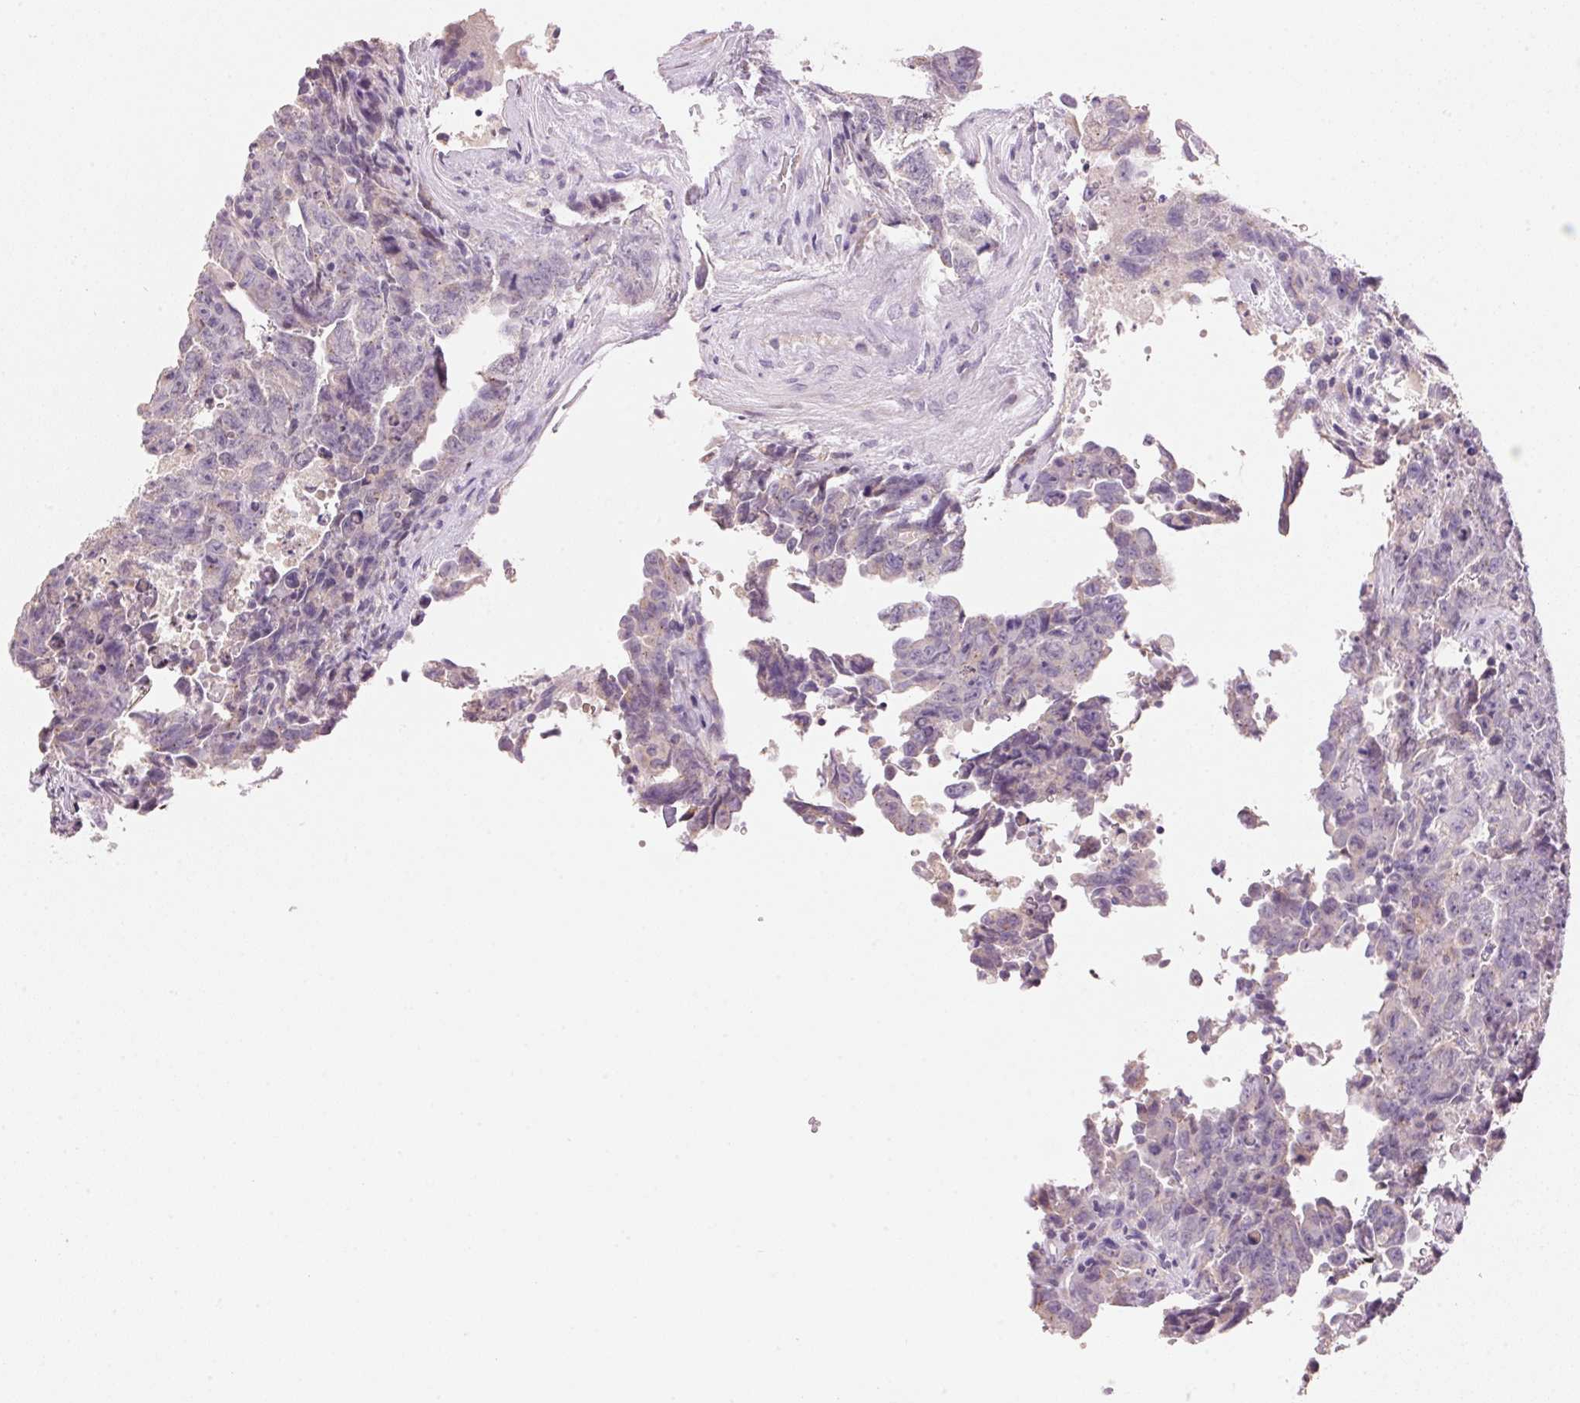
{"staining": {"intensity": "negative", "quantity": "none", "location": "none"}, "tissue": "testis cancer", "cell_type": "Tumor cells", "image_type": "cancer", "snomed": [{"axis": "morphology", "description": "Carcinoma, Embryonal, NOS"}, {"axis": "topography", "description": "Testis"}], "caption": "Protein analysis of embryonal carcinoma (testis) shows no significant positivity in tumor cells.", "gene": "LYZL6", "patient": {"sex": "male", "age": 24}}